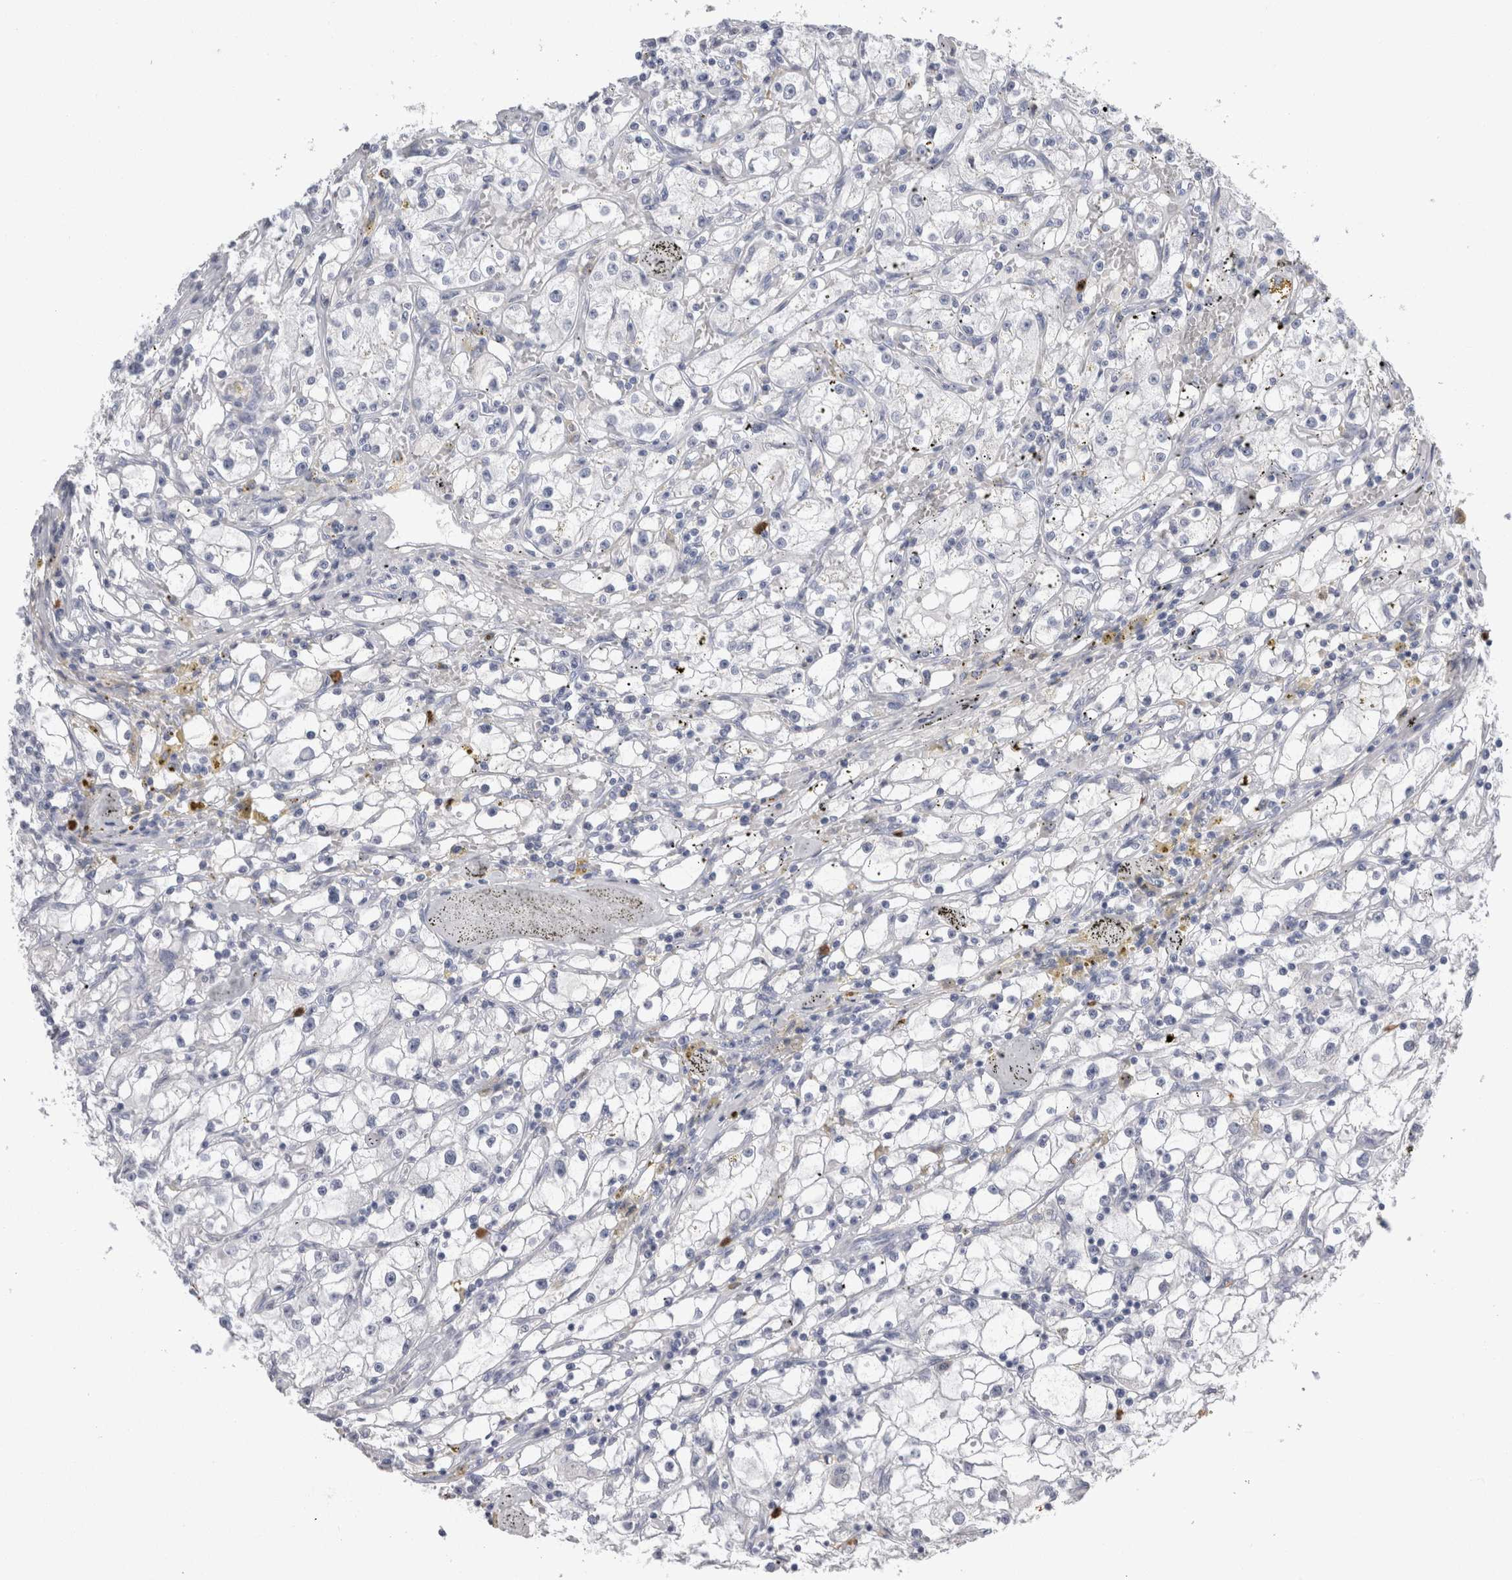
{"staining": {"intensity": "negative", "quantity": "none", "location": "none"}, "tissue": "renal cancer", "cell_type": "Tumor cells", "image_type": "cancer", "snomed": [{"axis": "morphology", "description": "Adenocarcinoma, NOS"}, {"axis": "topography", "description": "Kidney"}], "caption": "Immunohistochemistry (IHC) histopathology image of neoplastic tissue: human adenocarcinoma (renal) stained with DAB (3,3'-diaminobenzidine) demonstrates no significant protein expression in tumor cells.", "gene": "S100A12", "patient": {"sex": "male", "age": 56}}